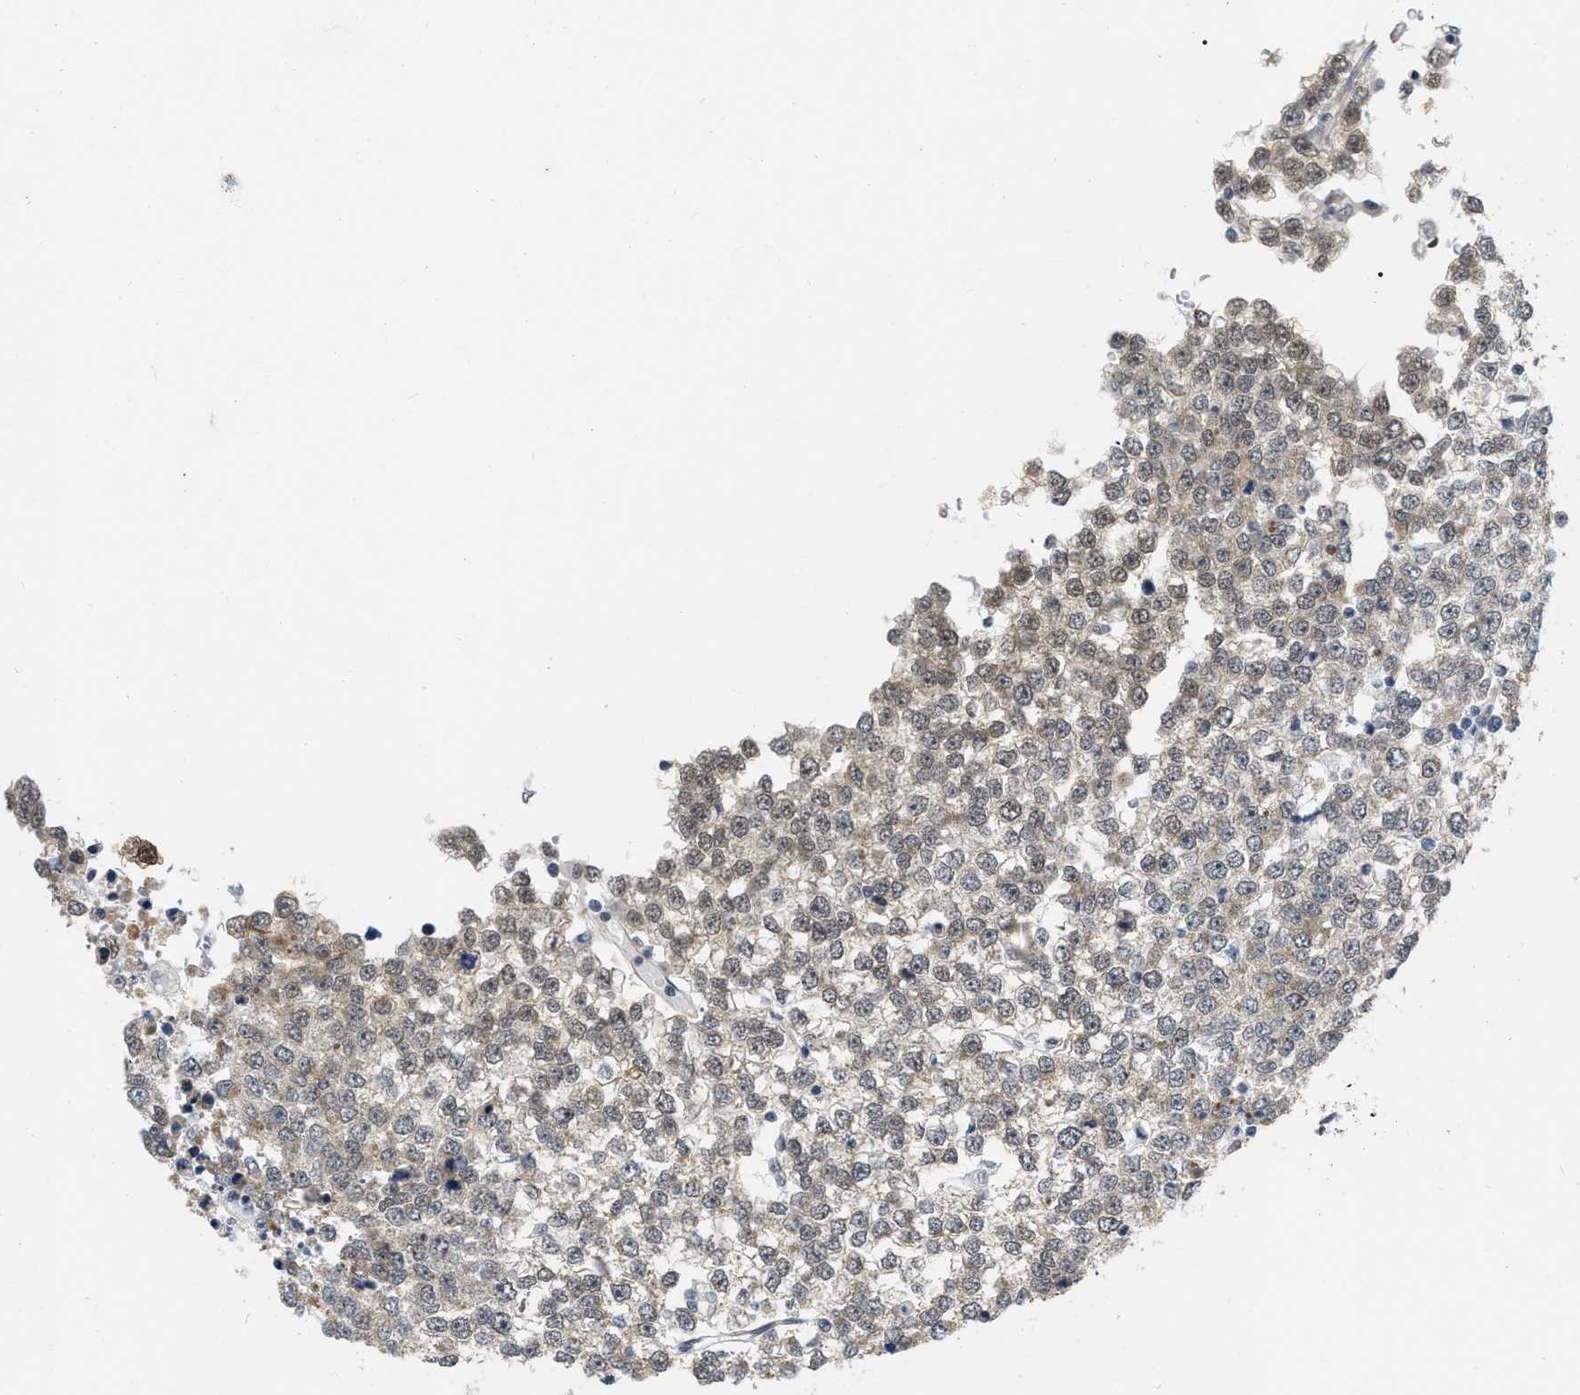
{"staining": {"intensity": "weak", "quantity": ">75%", "location": "cytoplasmic/membranous"}, "tissue": "testis cancer", "cell_type": "Tumor cells", "image_type": "cancer", "snomed": [{"axis": "morphology", "description": "Seminoma, NOS"}, {"axis": "topography", "description": "Testis"}], "caption": "DAB (3,3'-diaminobenzidine) immunohistochemical staining of human testis seminoma exhibits weak cytoplasmic/membranous protein positivity in approximately >75% of tumor cells. (brown staining indicates protein expression, while blue staining denotes nuclei).", "gene": "RUVBL1", "patient": {"sex": "male", "age": 65}}